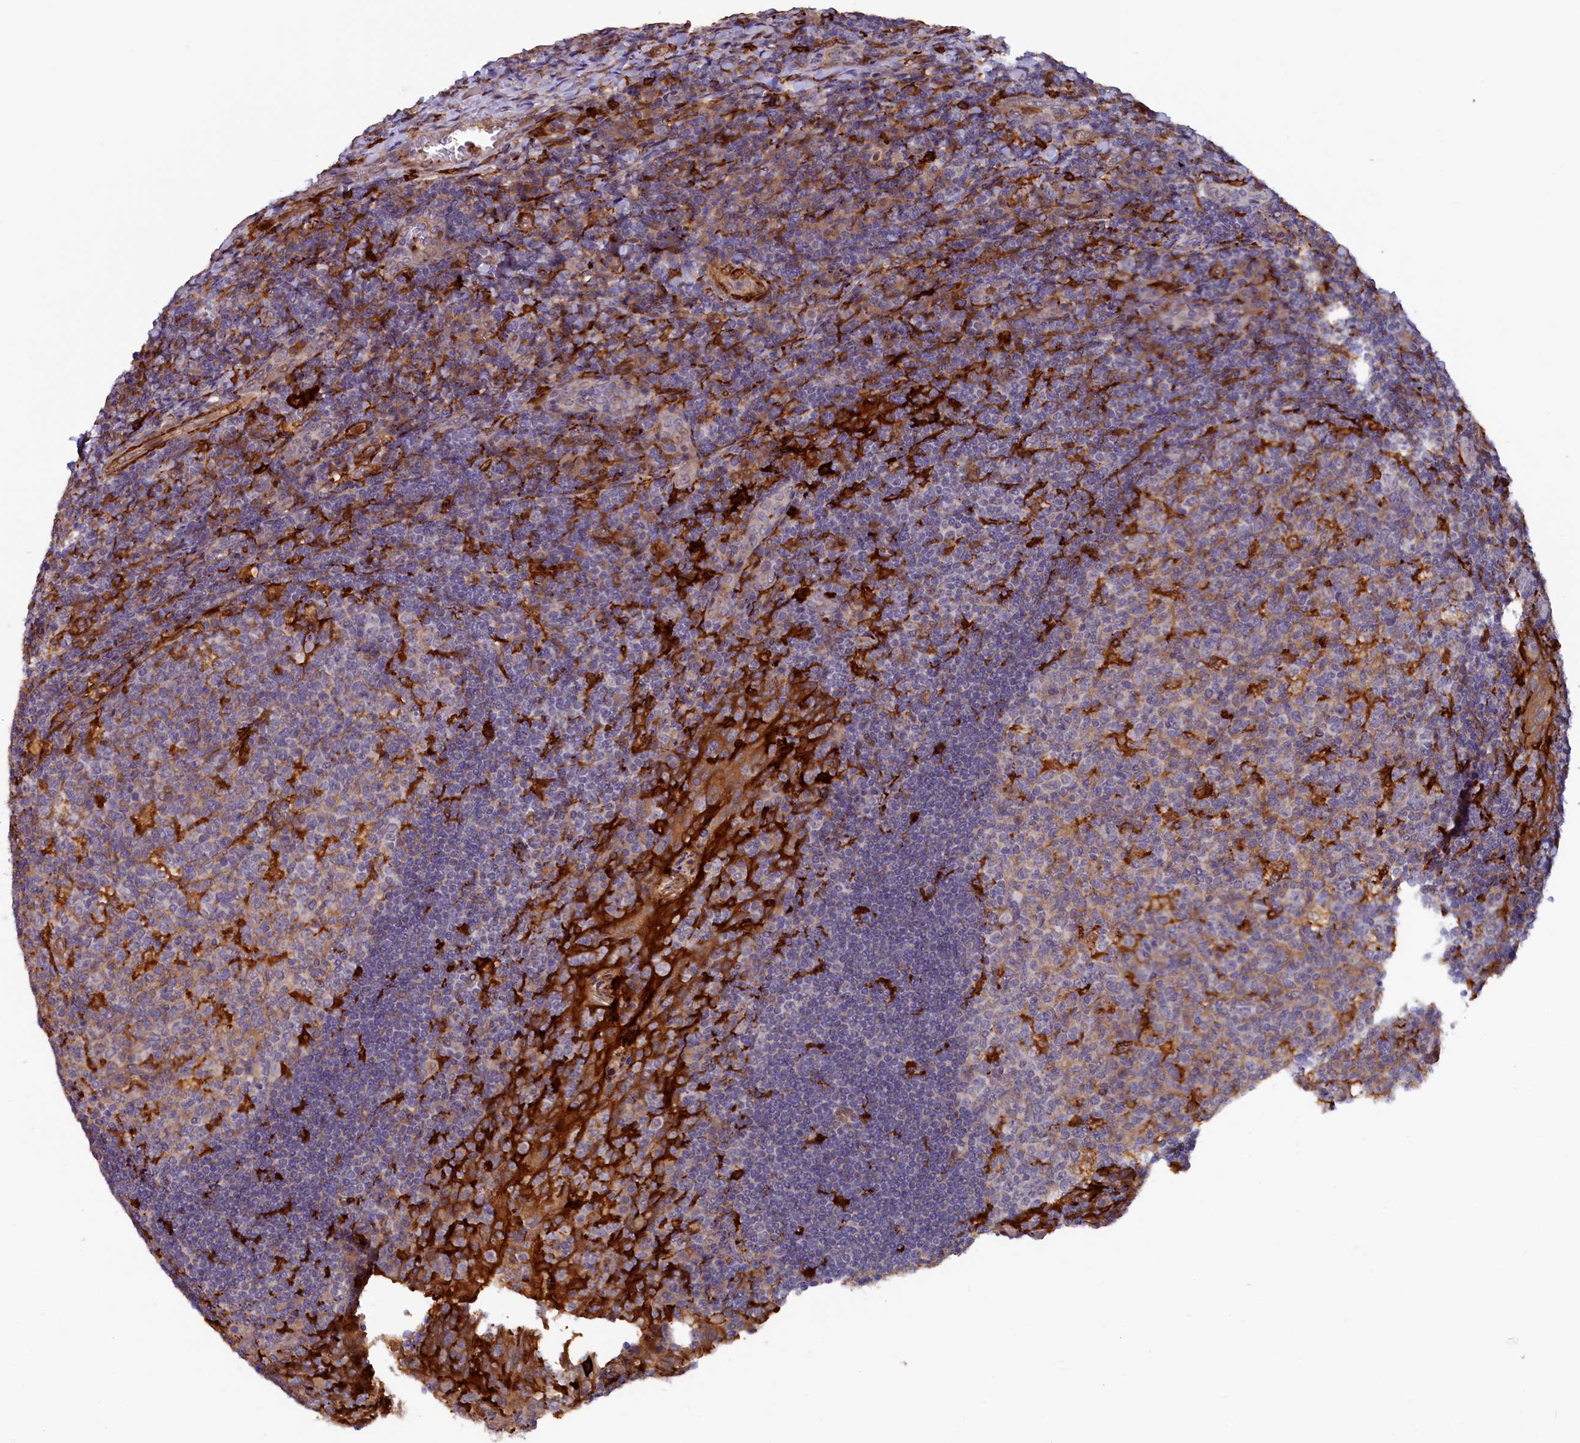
{"staining": {"intensity": "negative", "quantity": "none", "location": "none"}, "tissue": "tonsil", "cell_type": "Germinal center cells", "image_type": "normal", "snomed": [{"axis": "morphology", "description": "Normal tissue, NOS"}, {"axis": "topography", "description": "Tonsil"}], "caption": "Human tonsil stained for a protein using immunohistochemistry (IHC) displays no positivity in germinal center cells.", "gene": "FERMT1", "patient": {"sex": "male", "age": 17}}